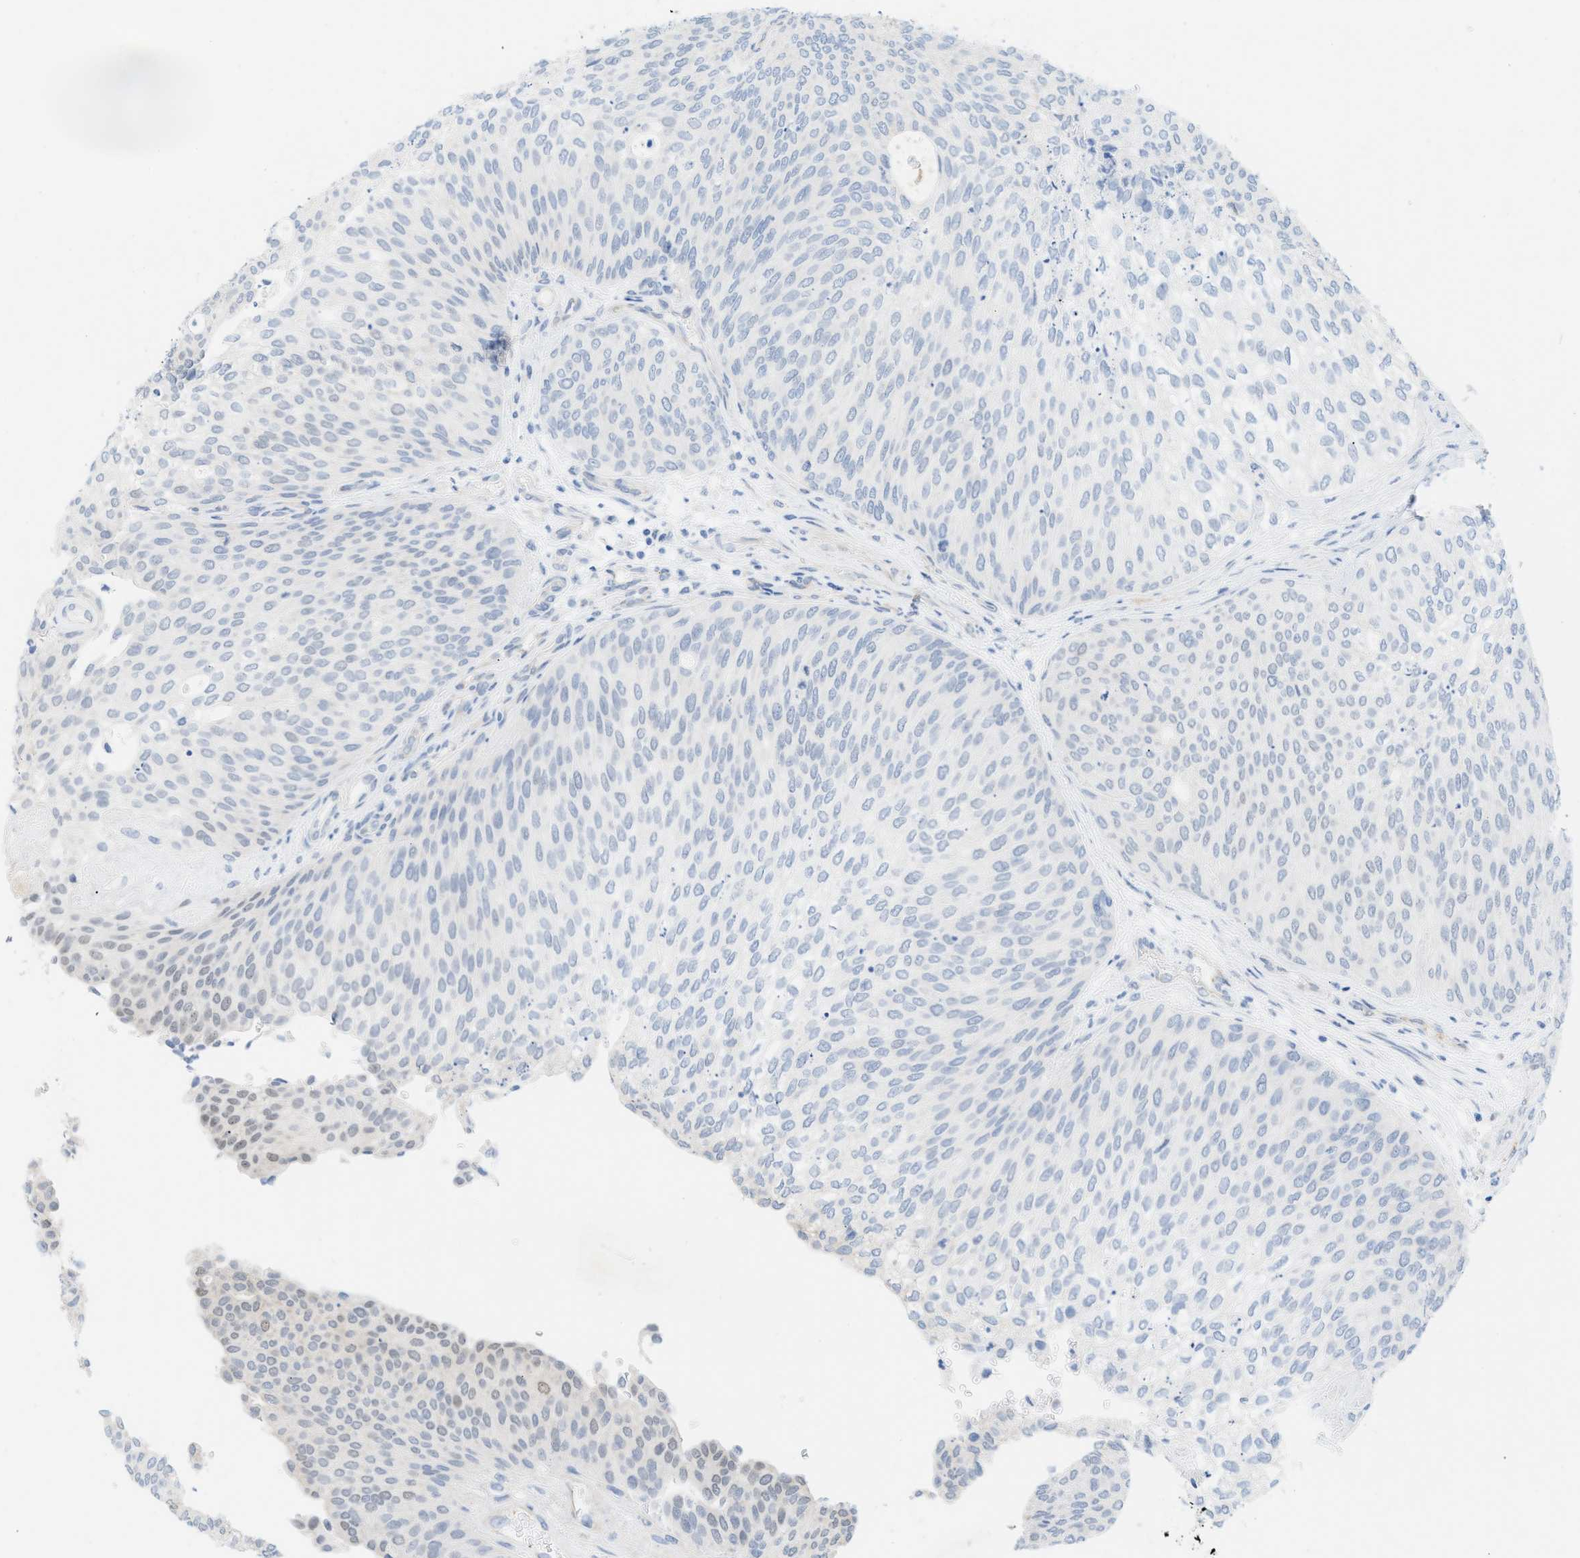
{"staining": {"intensity": "negative", "quantity": "none", "location": "none"}, "tissue": "urothelial cancer", "cell_type": "Tumor cells", "image_type": "cancer", "snomed": [{"axis": "morphology", "description": "Urothelial carcinoma, Low grade"}, {"axis": "topography", "description": "Urinary bladder"}], "caption": "Urothelial cancer was stained to show a protein in brown. There is no significant expression in tumor cells. (DAB (3,3'-diaminobenzidine) IHC visualized using brightfield microscopy, high magnification).", "gene": "HLTF", "patient": {"sex": "female", "age": 79}}